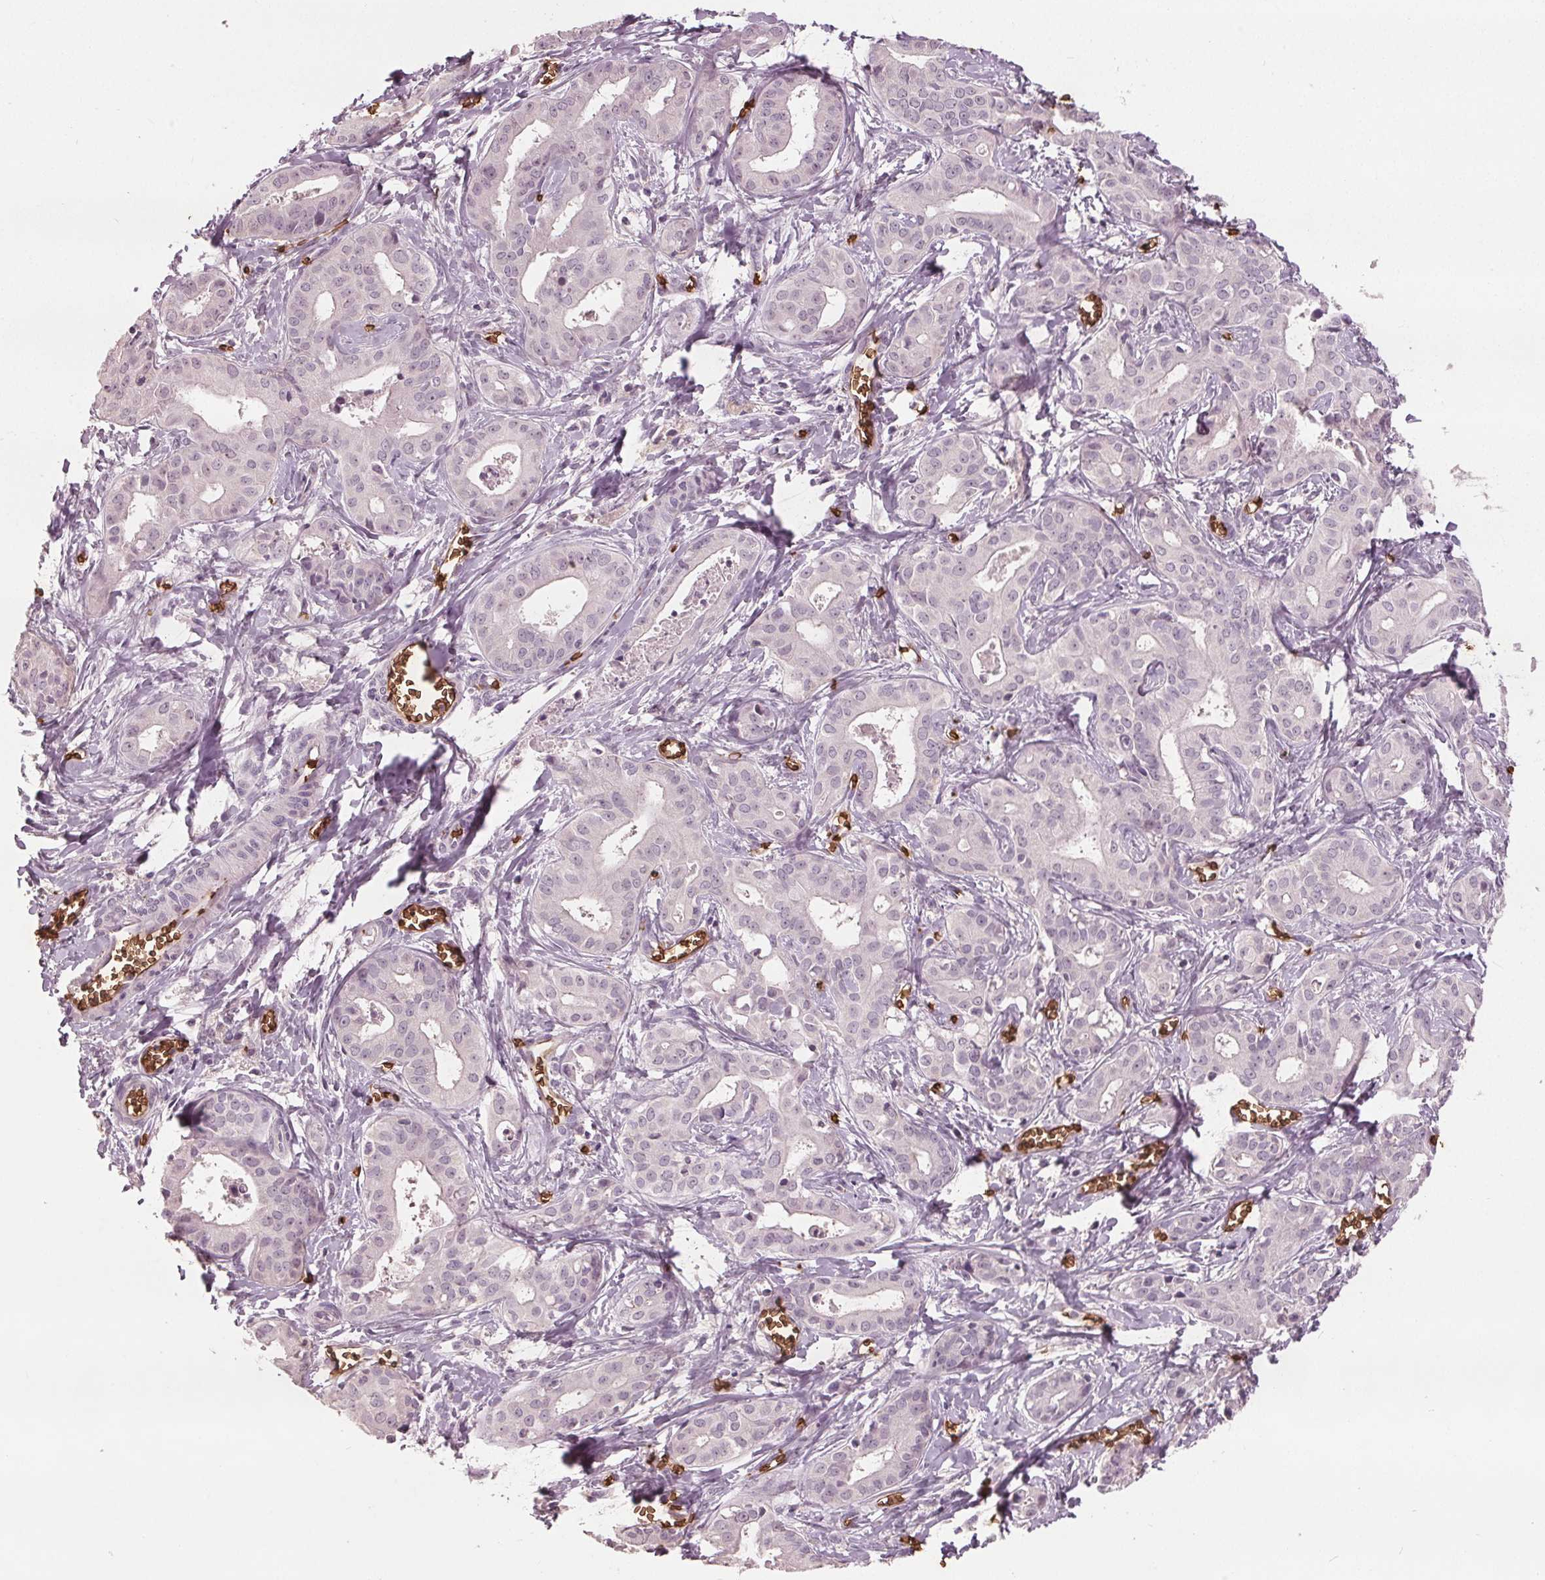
{"staining": {"intensity": "negative", "quantity": "none", "location": "none"}, "tissue": "liver cancer", "cell_type": "Tumor cells", "image_type": "cancer", "snomed": [{"axis": "morphology", "description": "Cholangiocarcinoma"}, {"axis": "topography", "description": "Liver"}], "caption": "The immunohistochemistry (IHC) photomicrograph has no significant expression in tumor cells of liver cholangiocarcinoma tissue.", "gene": "SLC4A1", "patient": {"sex": "female", "age": 65}}